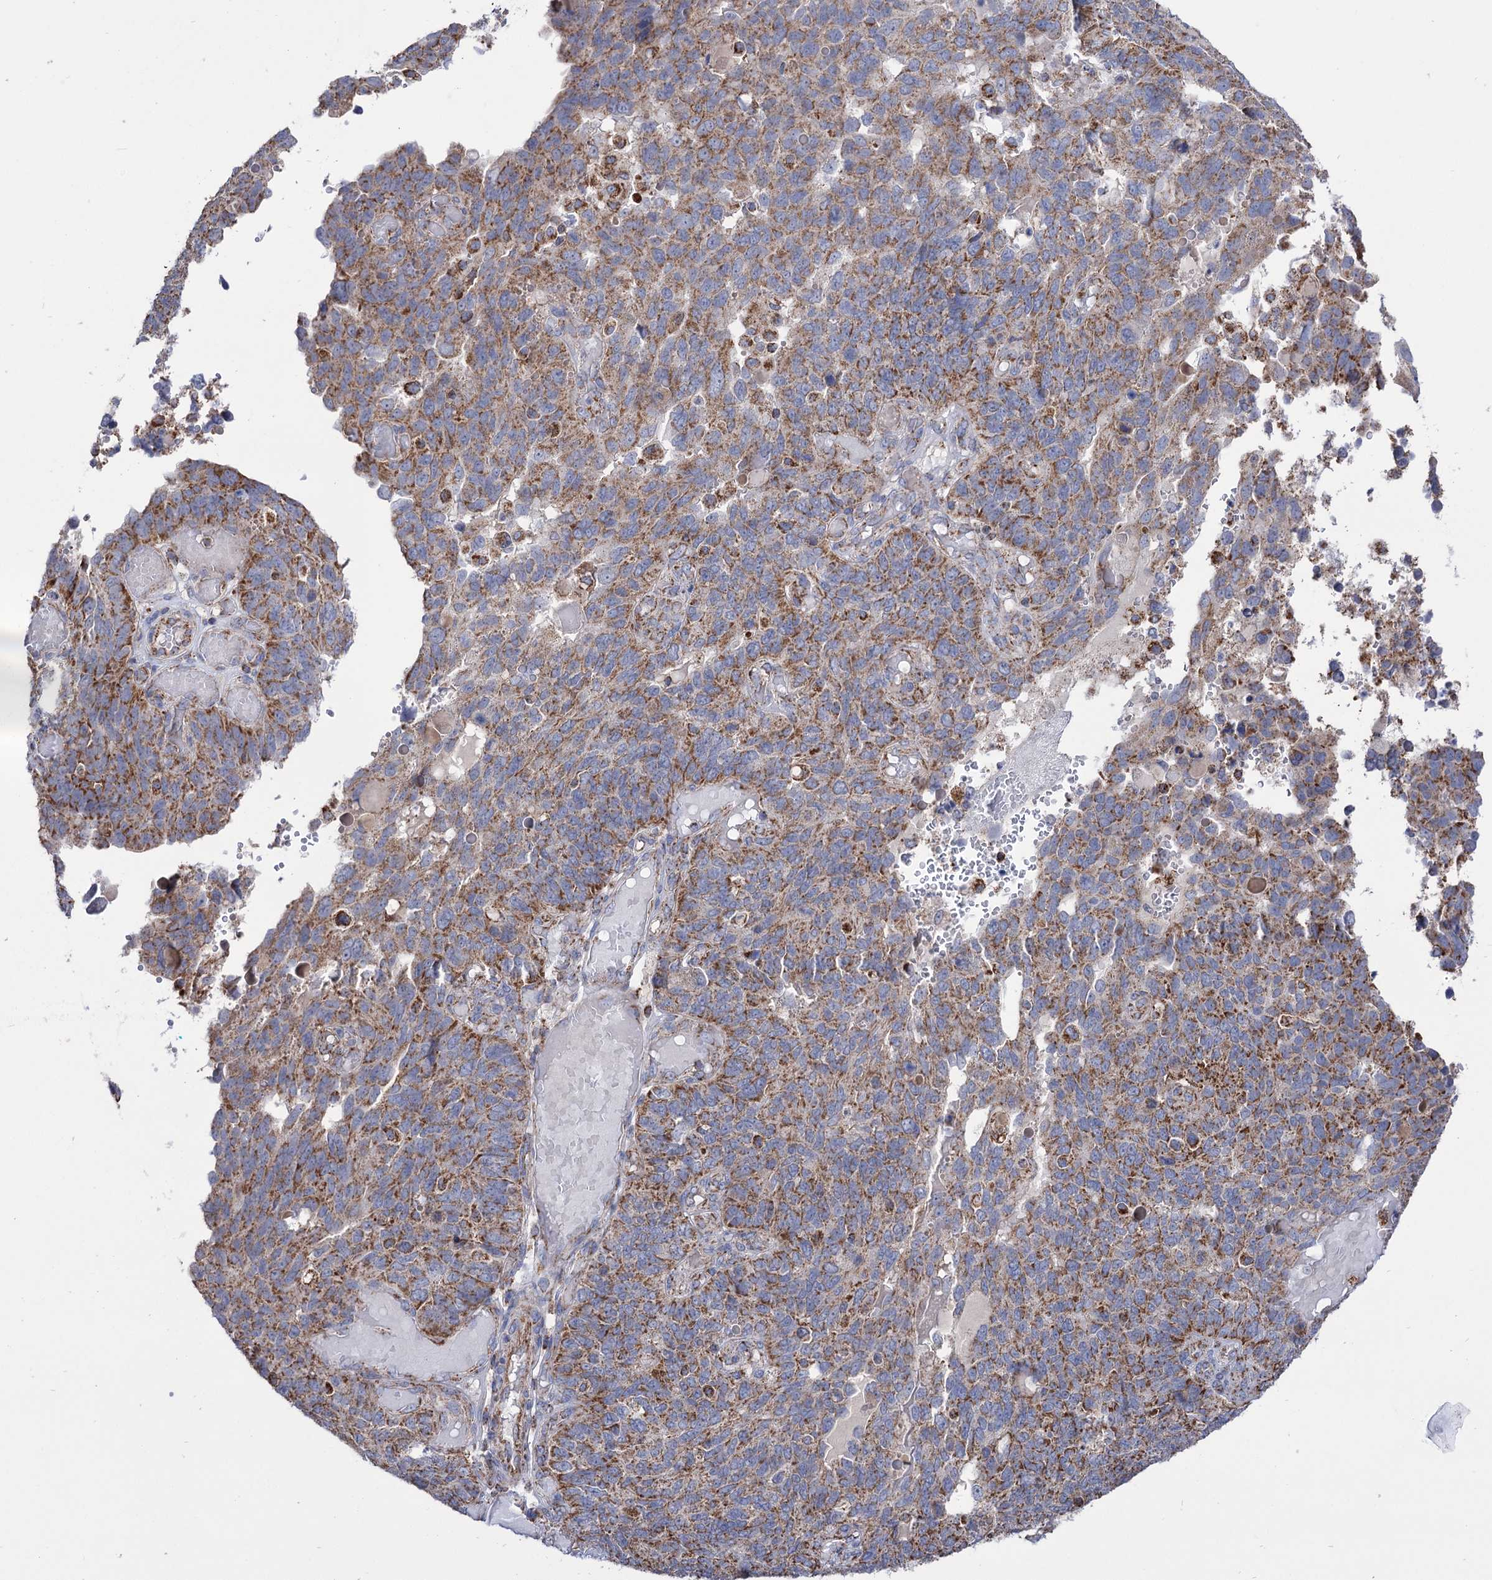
{"staining": {"intensity": "moderate", "quantity": ">75%", "location": "cytoplasmic/membranous"}, "tissue": "endometrial cancer", "cell_type": "Tumor cells", "image_type": "cancer", "snomed": [{"axis": "morphology", "description": "Adenocarcinoma, NOS"}, {"axis": "topography", "description": "Endometrium"}], "caption": "Endometrial adenocarcinoma was stained to show a protein in brown. There is medium levels of moderate cytoplasmic/membranous staining in about >75% of tumor cells.", "gene": "ABHD10", "patient": {"sex": "female", "age": 66}}